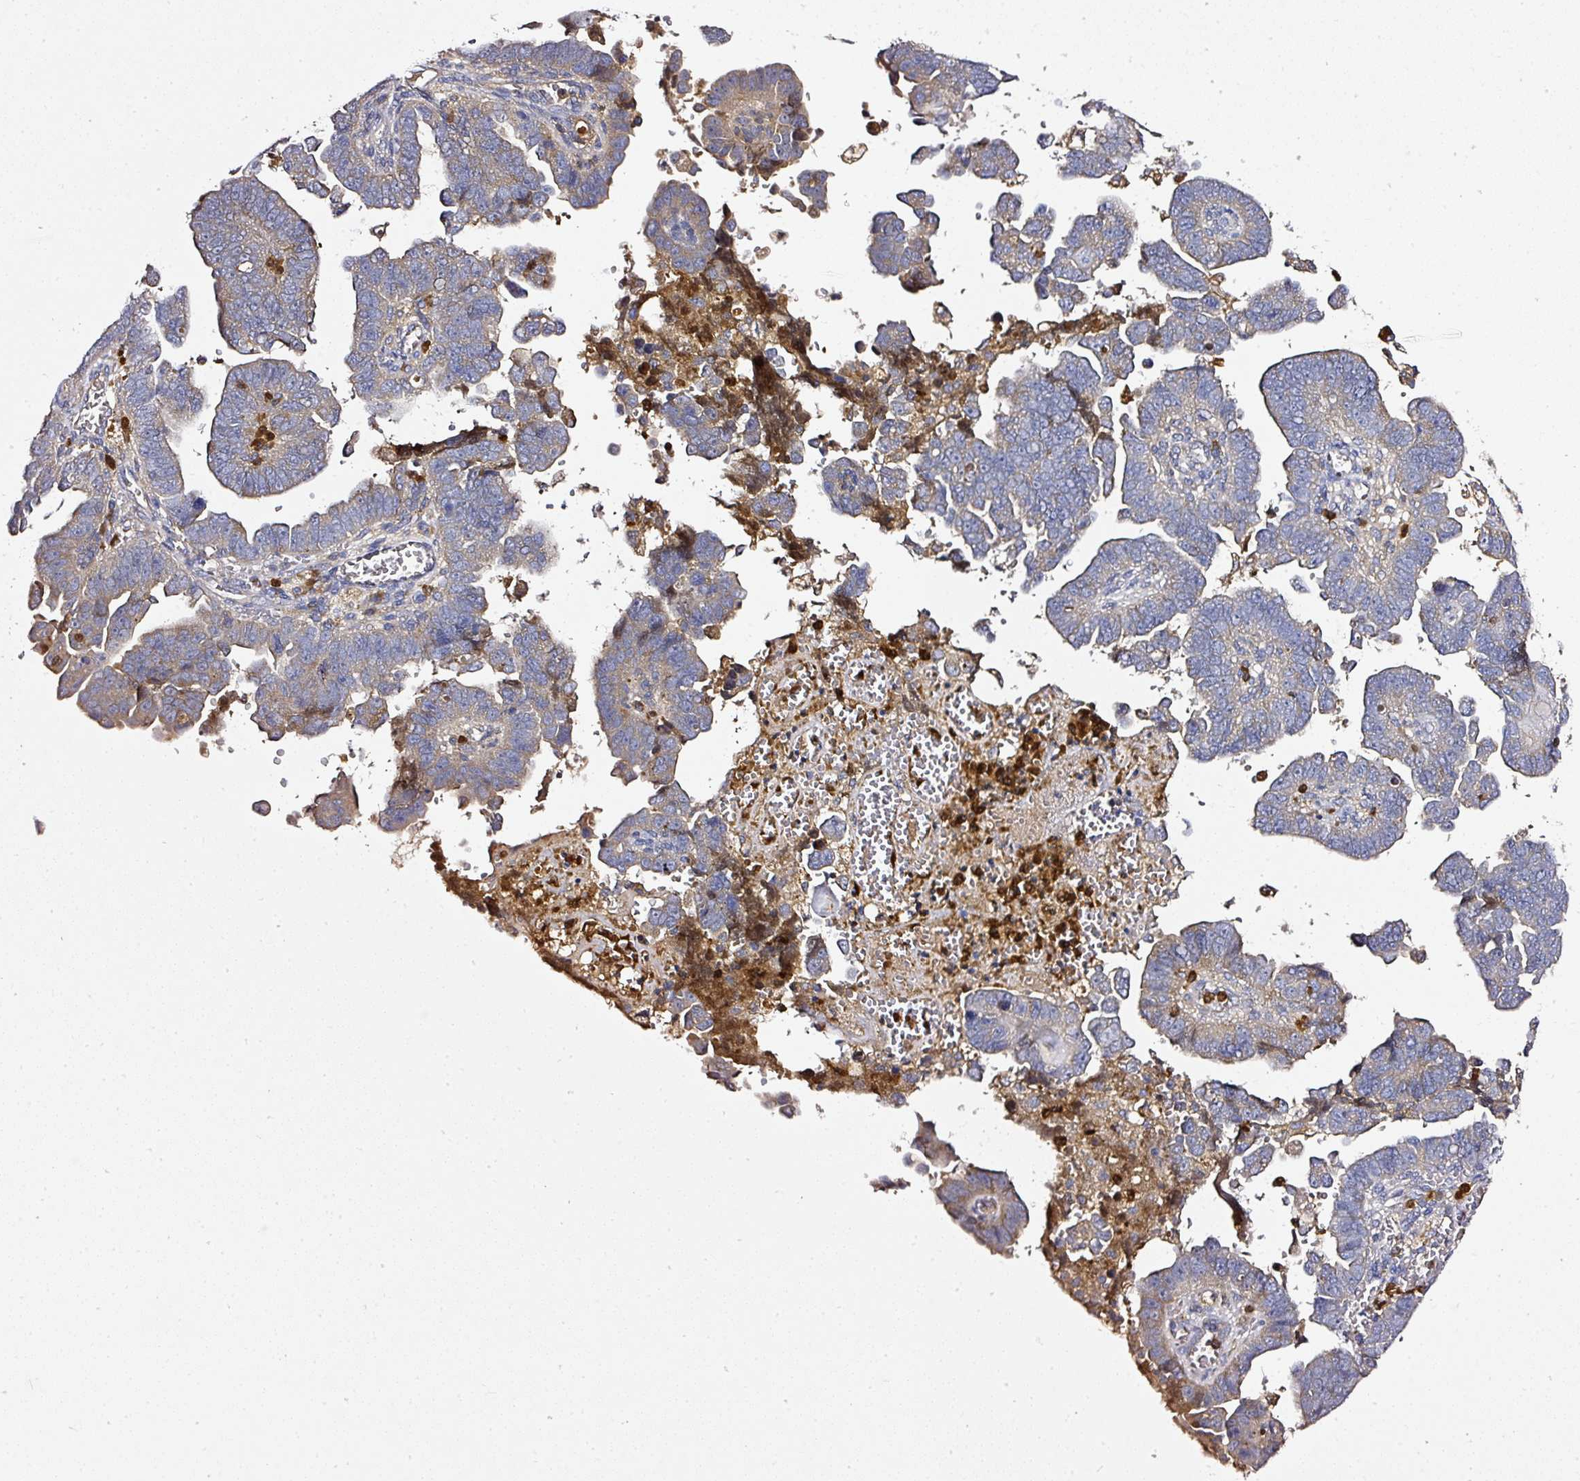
{"staining": {"intensity": "weak", "quantity": "<25%", "location": "cytoplasmic/membranous"}, "tissue": "endometrial cancer", "cell_type": "Tumor cells", "image_type": "cancer", "snomed": [{"axis": "morphology", "description": "Adenocarcinoma, NOS"}, {"axis": "topography", "description": "Endometrium"}], "caption": "Micrograph shows no significant protein positivity in tumor cells of endometrial cancer (adenocarcinoma).", "gene": "CAB39L", "patient": {"sex": "female", "age": 75}}